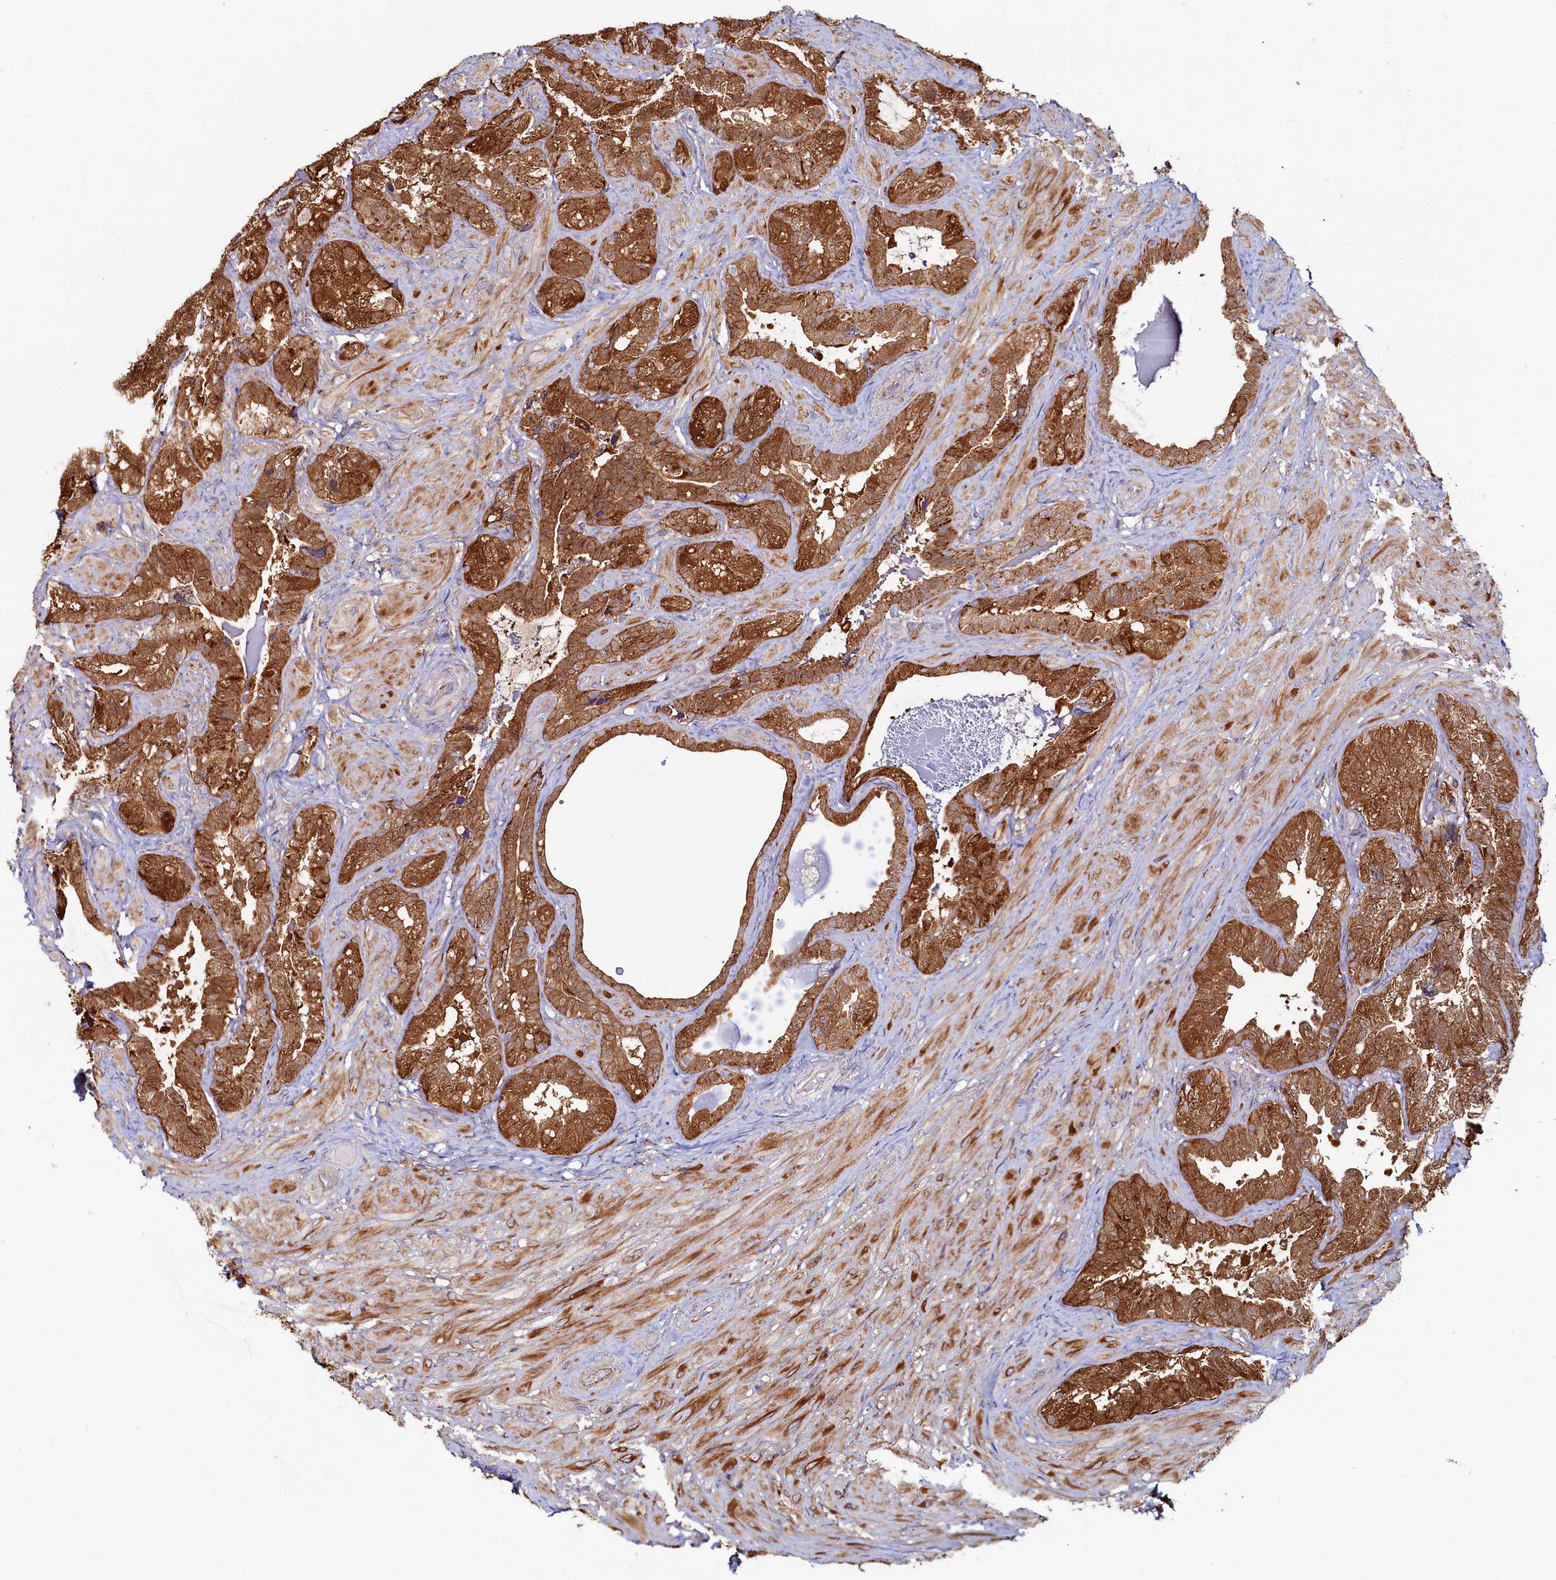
{"staining": {"intensity": "strong", "quantity": ">75%", "location": "cytoplasmic/membranous"}, "tissue": "seminal vesicle", "cell_type": "Glandular cells", "image_type": "normal", "snomed": [{"axis": "morphology", "description": "Normal tissue, NOS"}, {"axis": "topography", "description": "Prostate and seminal vesicle, NOS"}, {"axis": "topography", "description": "Prostate"}, {"axis": "topography", "description": "Seminal veicle"}], "caption": "About >75% of glandular cells in benign seminal vesicle display strong cytoplasmic/membranous protein expression as visualized by brown immunohistochemical staining.", "gene": "ASTE1", "patient": {"sex": "male", "age": 67}}